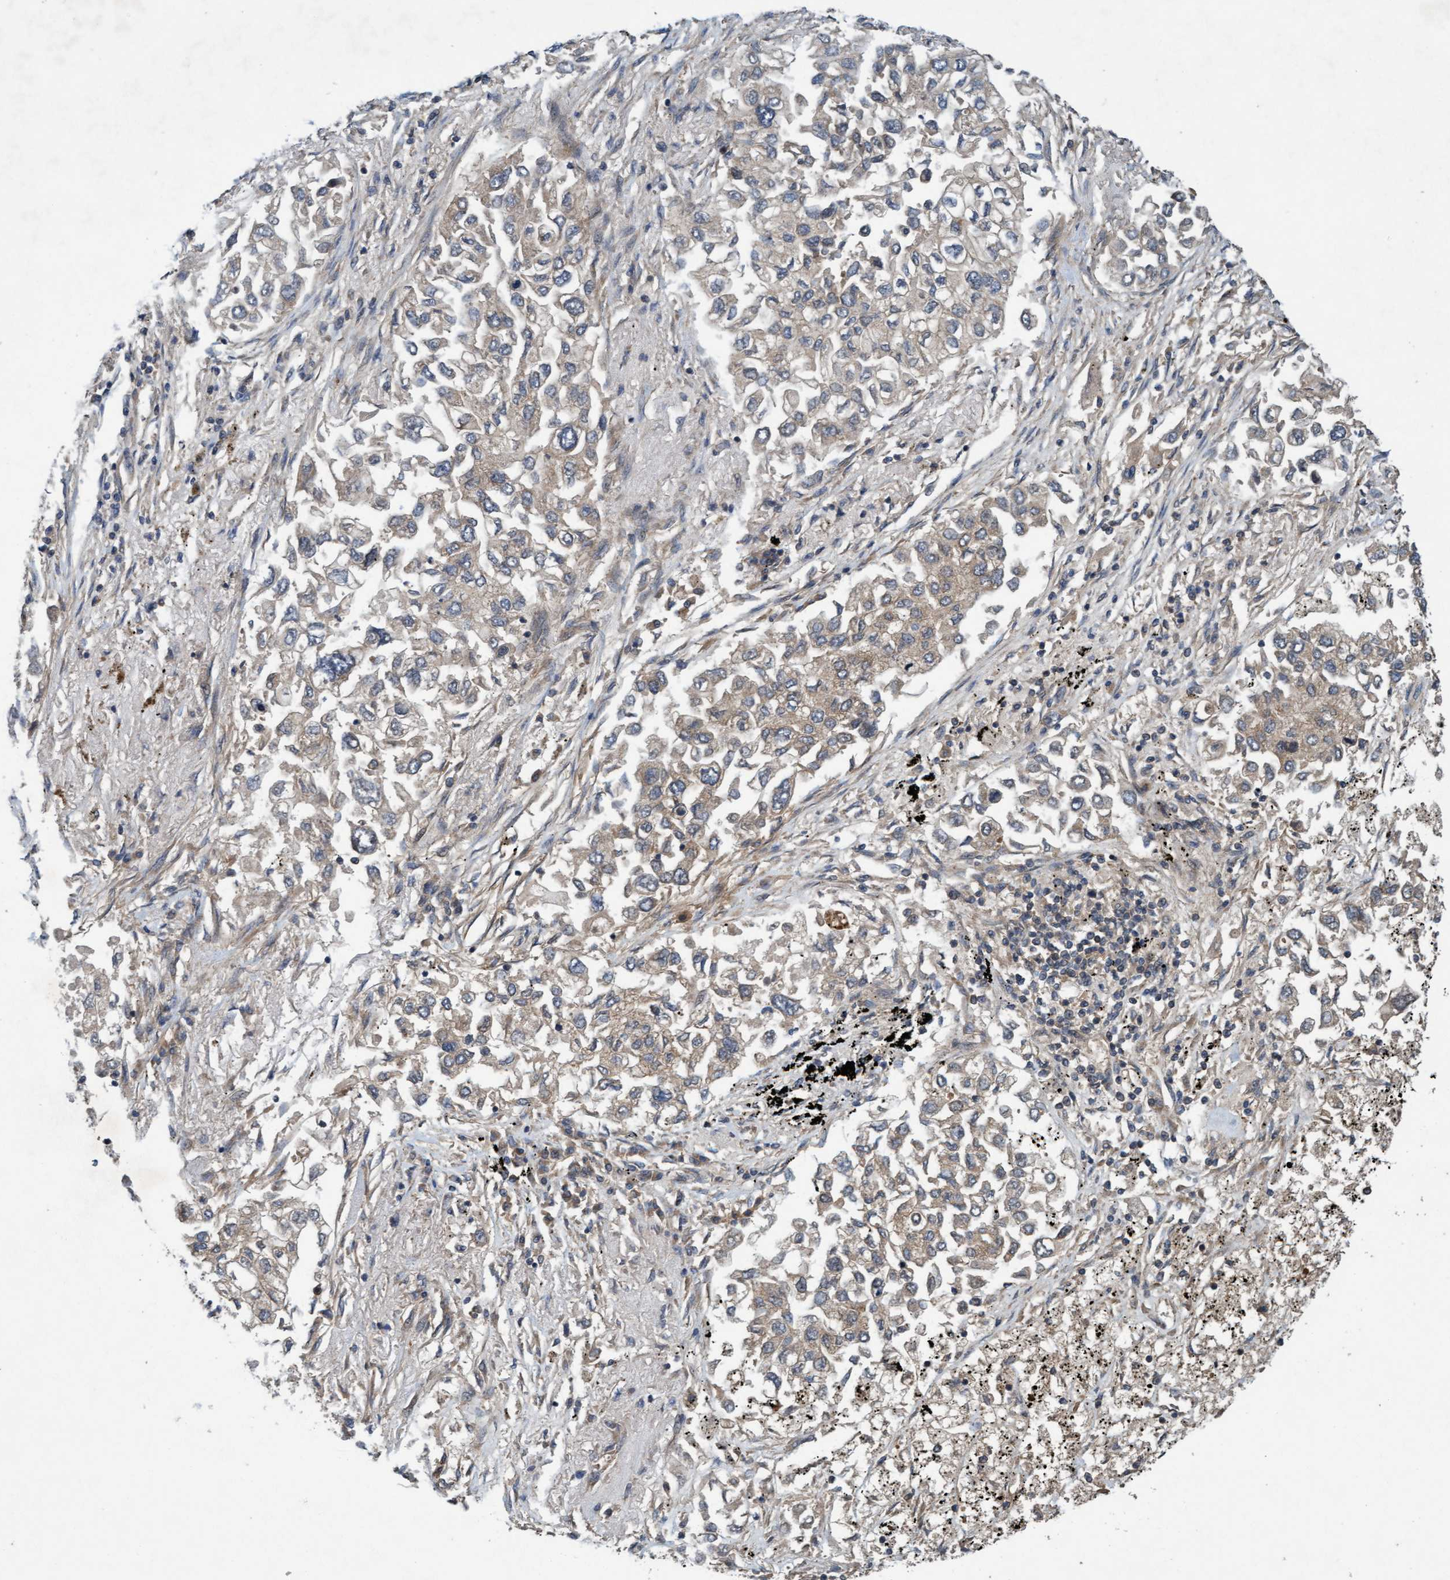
{"staining": {"intensity": "weak", "quantity": ">75%", "location": "cytoplasmic/membranous"}, "tissue": "lung cancer", "cell_type": "Tumor cells", "image_type": "cancer", "snomed": [{"axis": "morphology", "description": "Inflammation, NOS"}, {"axis": "morphology", "description": "Adenocarcinoma, NOS"}, {"axis": "topography", "description": "Lung"}], "caption": "Protein expression analysis of adenocarcinoma (lung) exhibits weak cytoplasmic/membranous positivity in approximately >75% of tumor cells.", "gene": "MLXIP", "patient": {"sex": "male", "age": 63}}